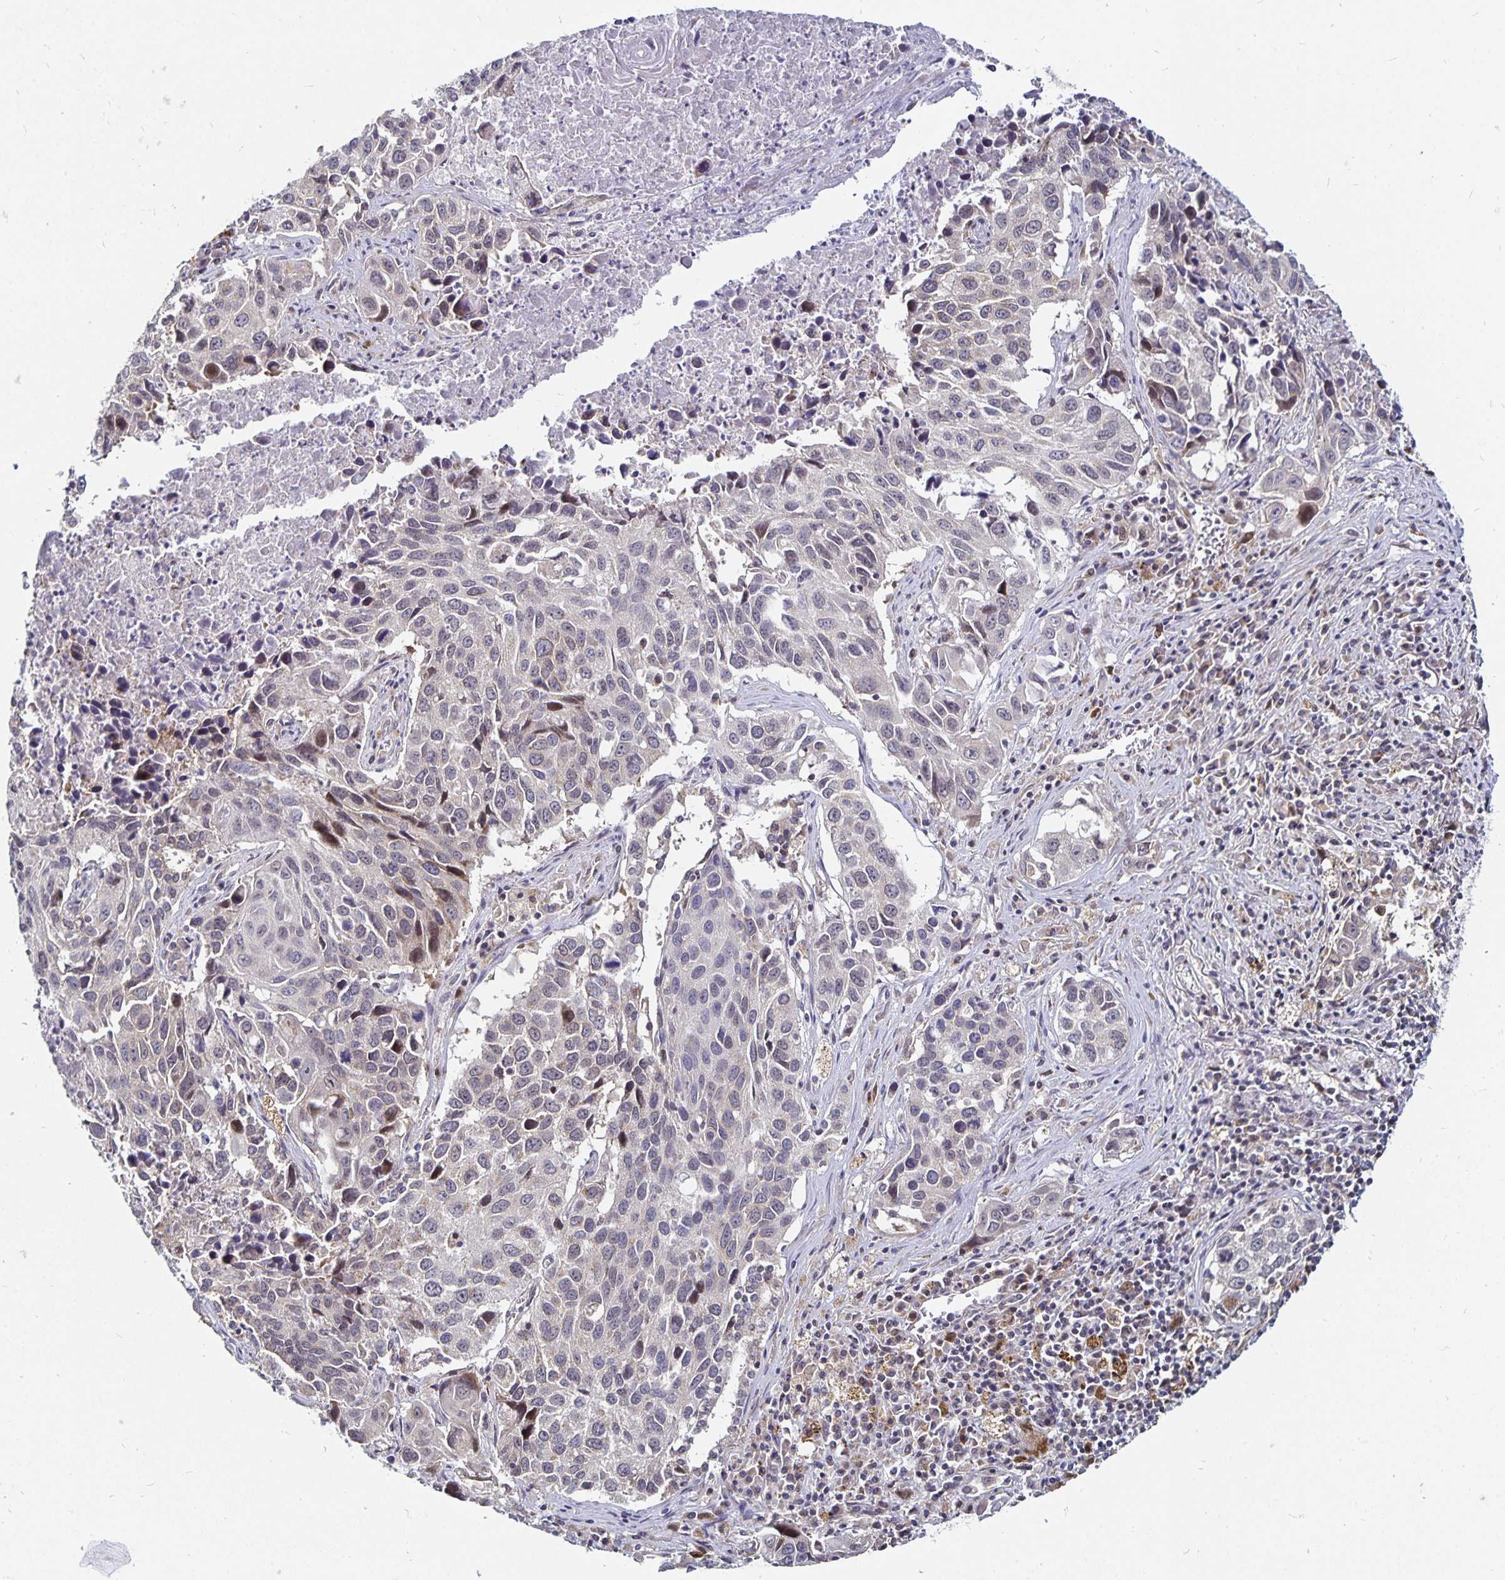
{"staining": {"intensity": "weak", "quantity": "<25%", "location": "nuclear"}, "tissue": "lung cancer", "cell_type": "Tumor cells", "image_type": "cancer", "snomed": [{"axis": "morphology", "description": "Squamous cell carcinoma, NOS"}, {"axis": "topography", "description": "Lung"}], "caption": "Protein analysis of lung squamous cell carcinoma displays no significant positivity in tumor cells.", "gene": "CYP27A1", "patient": {"sex": "female", "age": 61}}